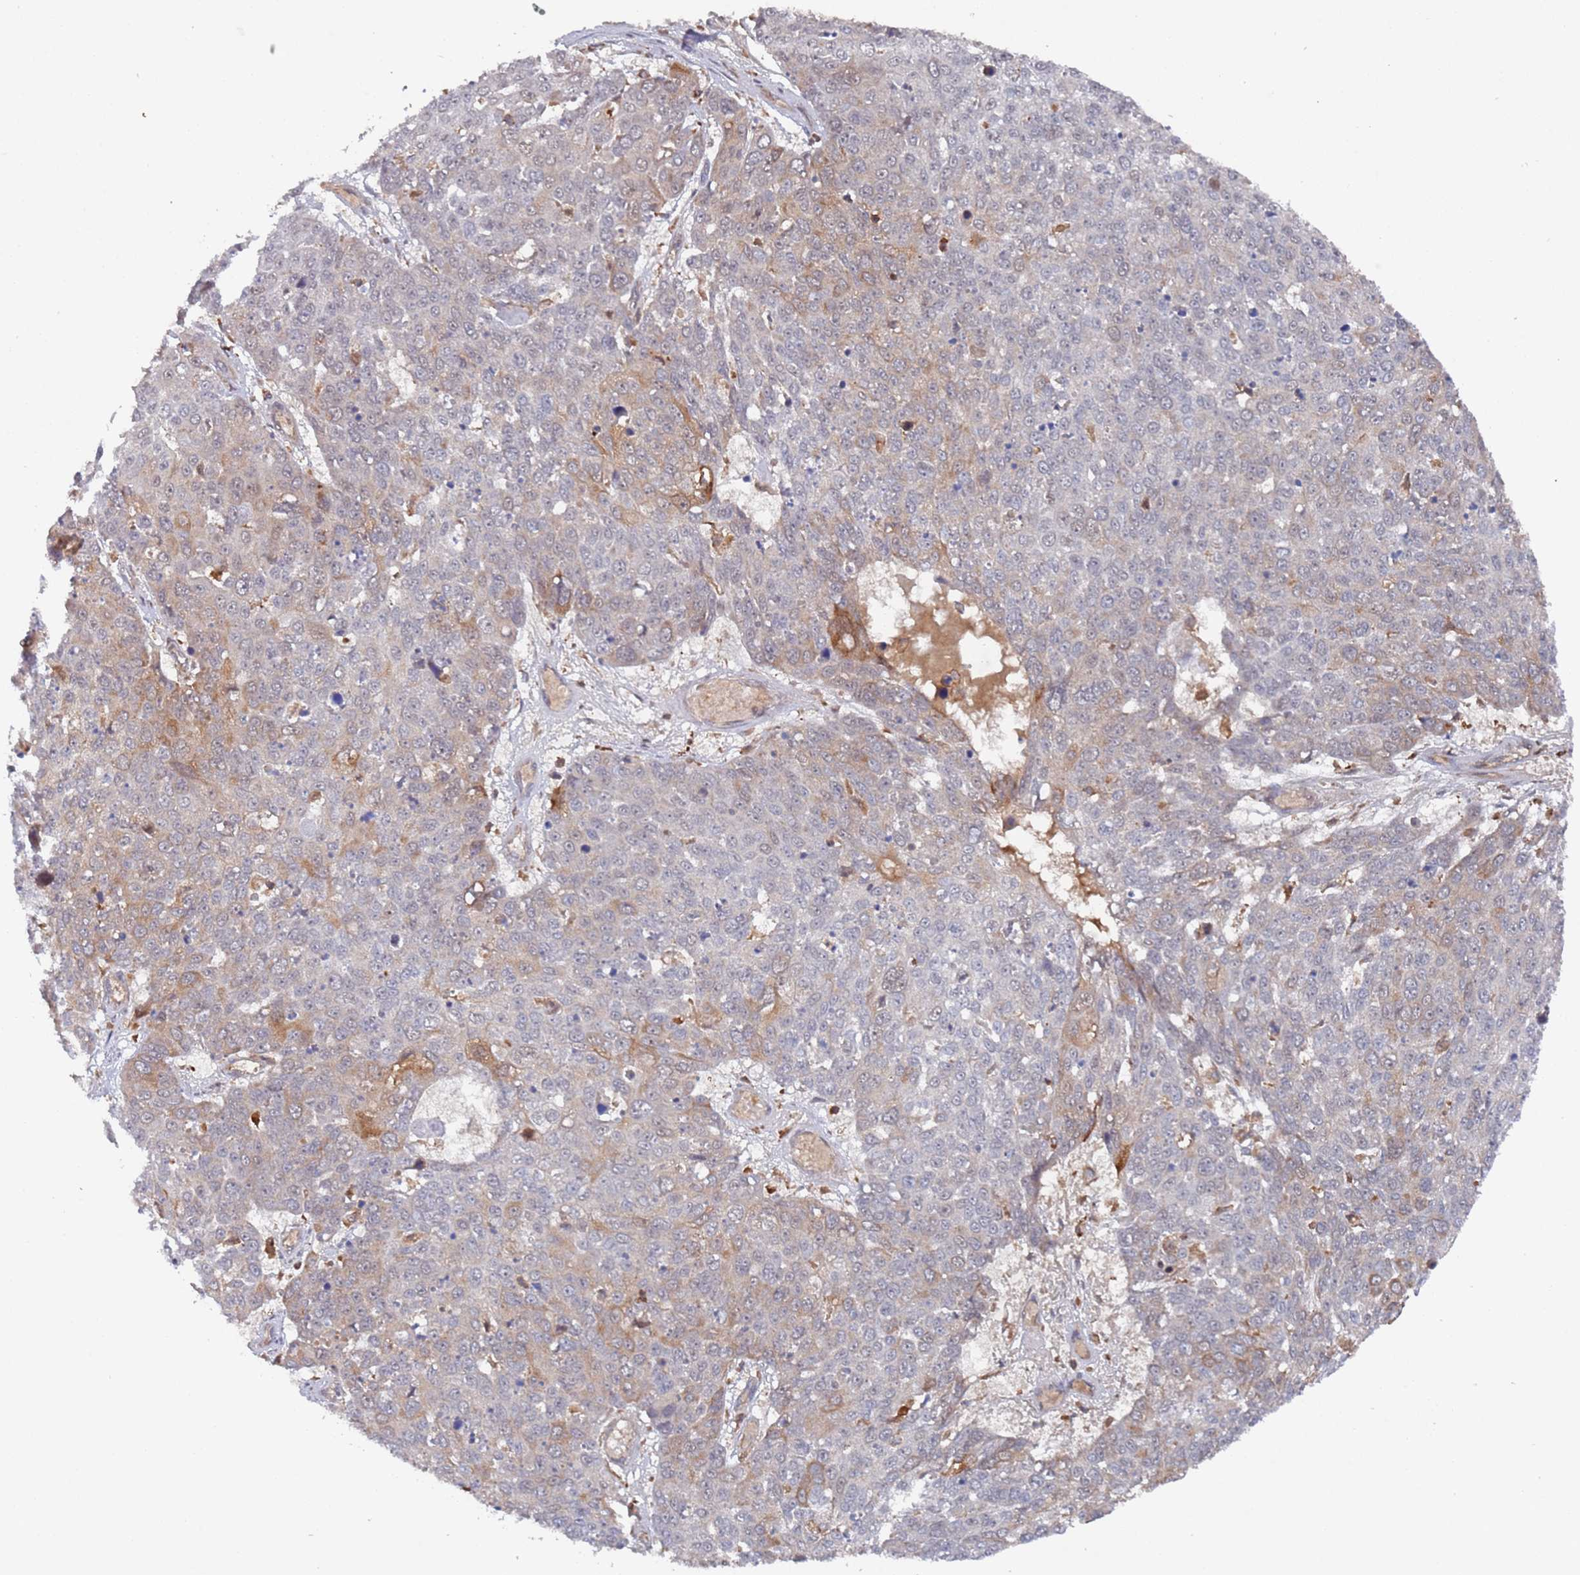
{"staining": {"intensity": "strong", "quantity": "<25%", "location": "cytoplasmic/membranous"}, "tissue": "skin cancer", "cell_type": "Tumor cells", "image_type": "cancer", "snomed": [{"axis": "morphology", "description": "Squamous cell carcinoma, NOS"}, {"axis": "topography", "description": "Skin"}], "caption": "A medium amount of strong cytoplasmic/membranous expression is identified in about <25% of tumor cells in skin cancer tissue.", "gene": "DDX60", "patient": {"sex": "male", "age": 71}}